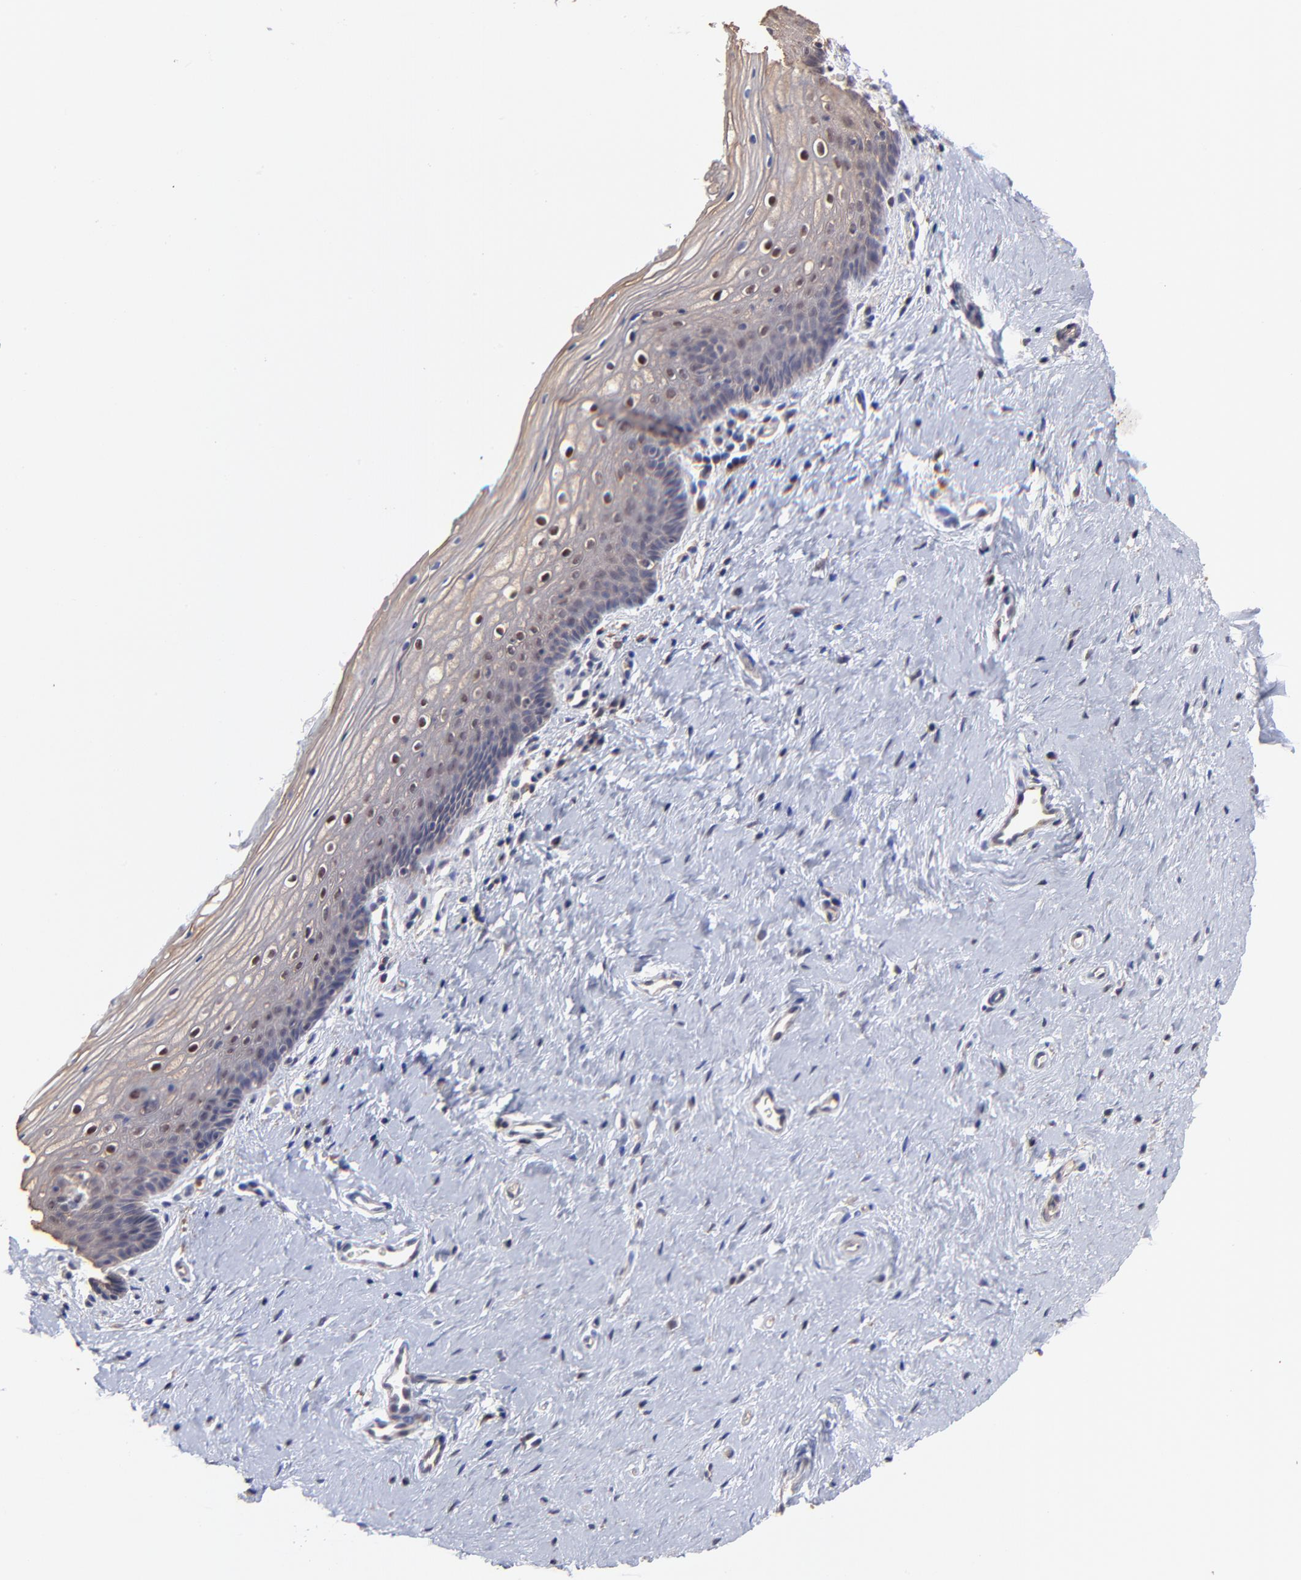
{"staining": {"intensity": "moderate", "quantity": "25%-75%", "location": "nuclear"}, "tissue": "vagina", "cell_type": "Squamous epithelial cells", "image_type": "normal", "snomed": [{"axis": "morphology", "description": "Normal tissue, NOS"}, {"axis": "topography", "description": "Vagina"}], "caption": "Vagina stained with DAB (3,3'-diaminobenzidine) immunohistochemistry (IHC) shows medium levels of moderate nuclear staining in approximately 25%-75% of squamous epithelial cells.", "gene": "PSMA6", "patient": {"sex": "female", "age": 46}}